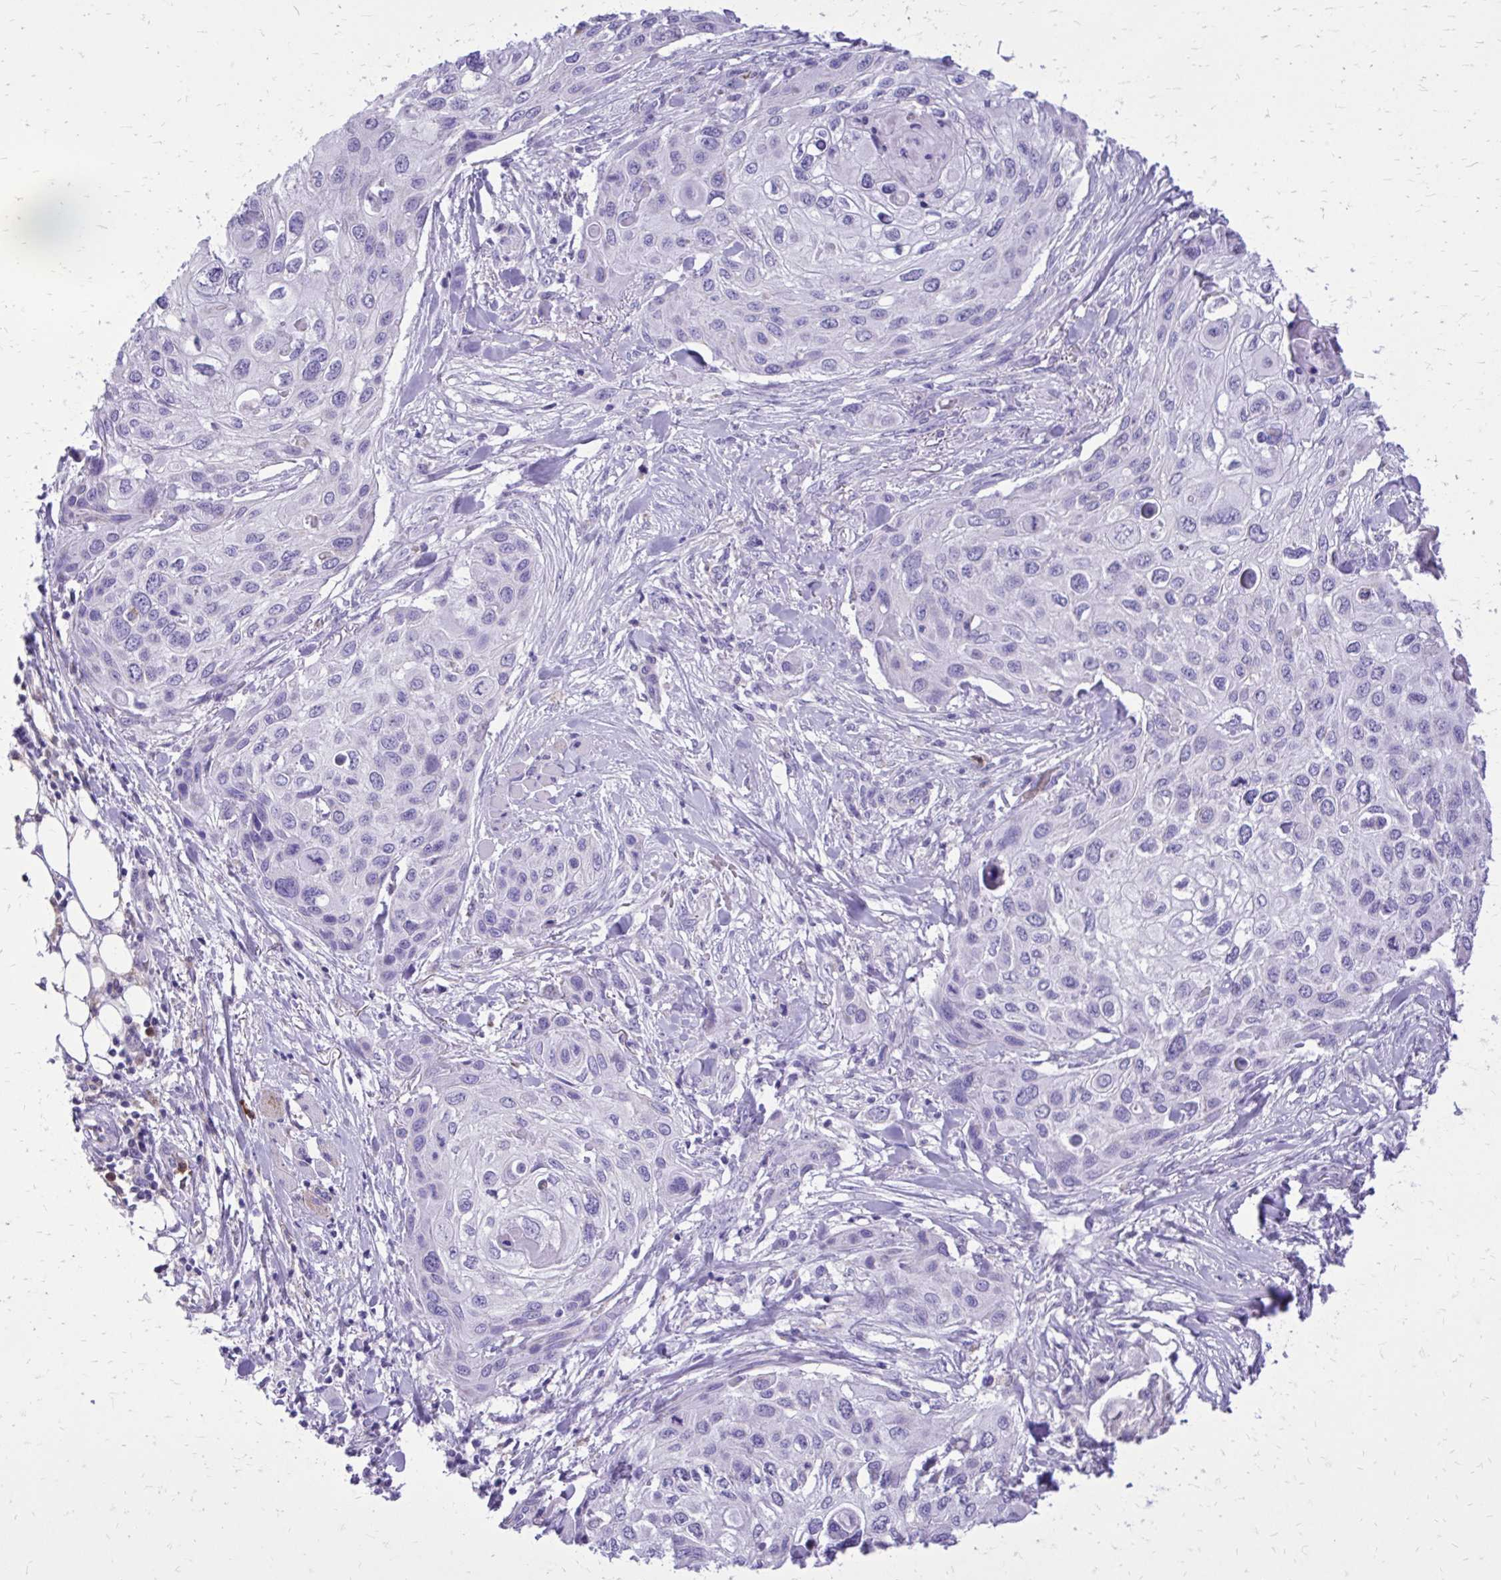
{"staining": {"intensity": "negative", "quantity": "none", "location": "none"}, "tissue": "skin cancer", "cell_type": "Tumor cells", "image_type": "cancer", "snomed": [{"axis": "morphology", "description": "Squamous cell carcinoma, NOS"}, {"axis": "topography", "description": "Skin"}], "caption": "There is no significant positivity in tumor cells of squamous cell carcinoma (skin).", "gene": "CAT", "patient": {"sex": "female", "age": 87}}